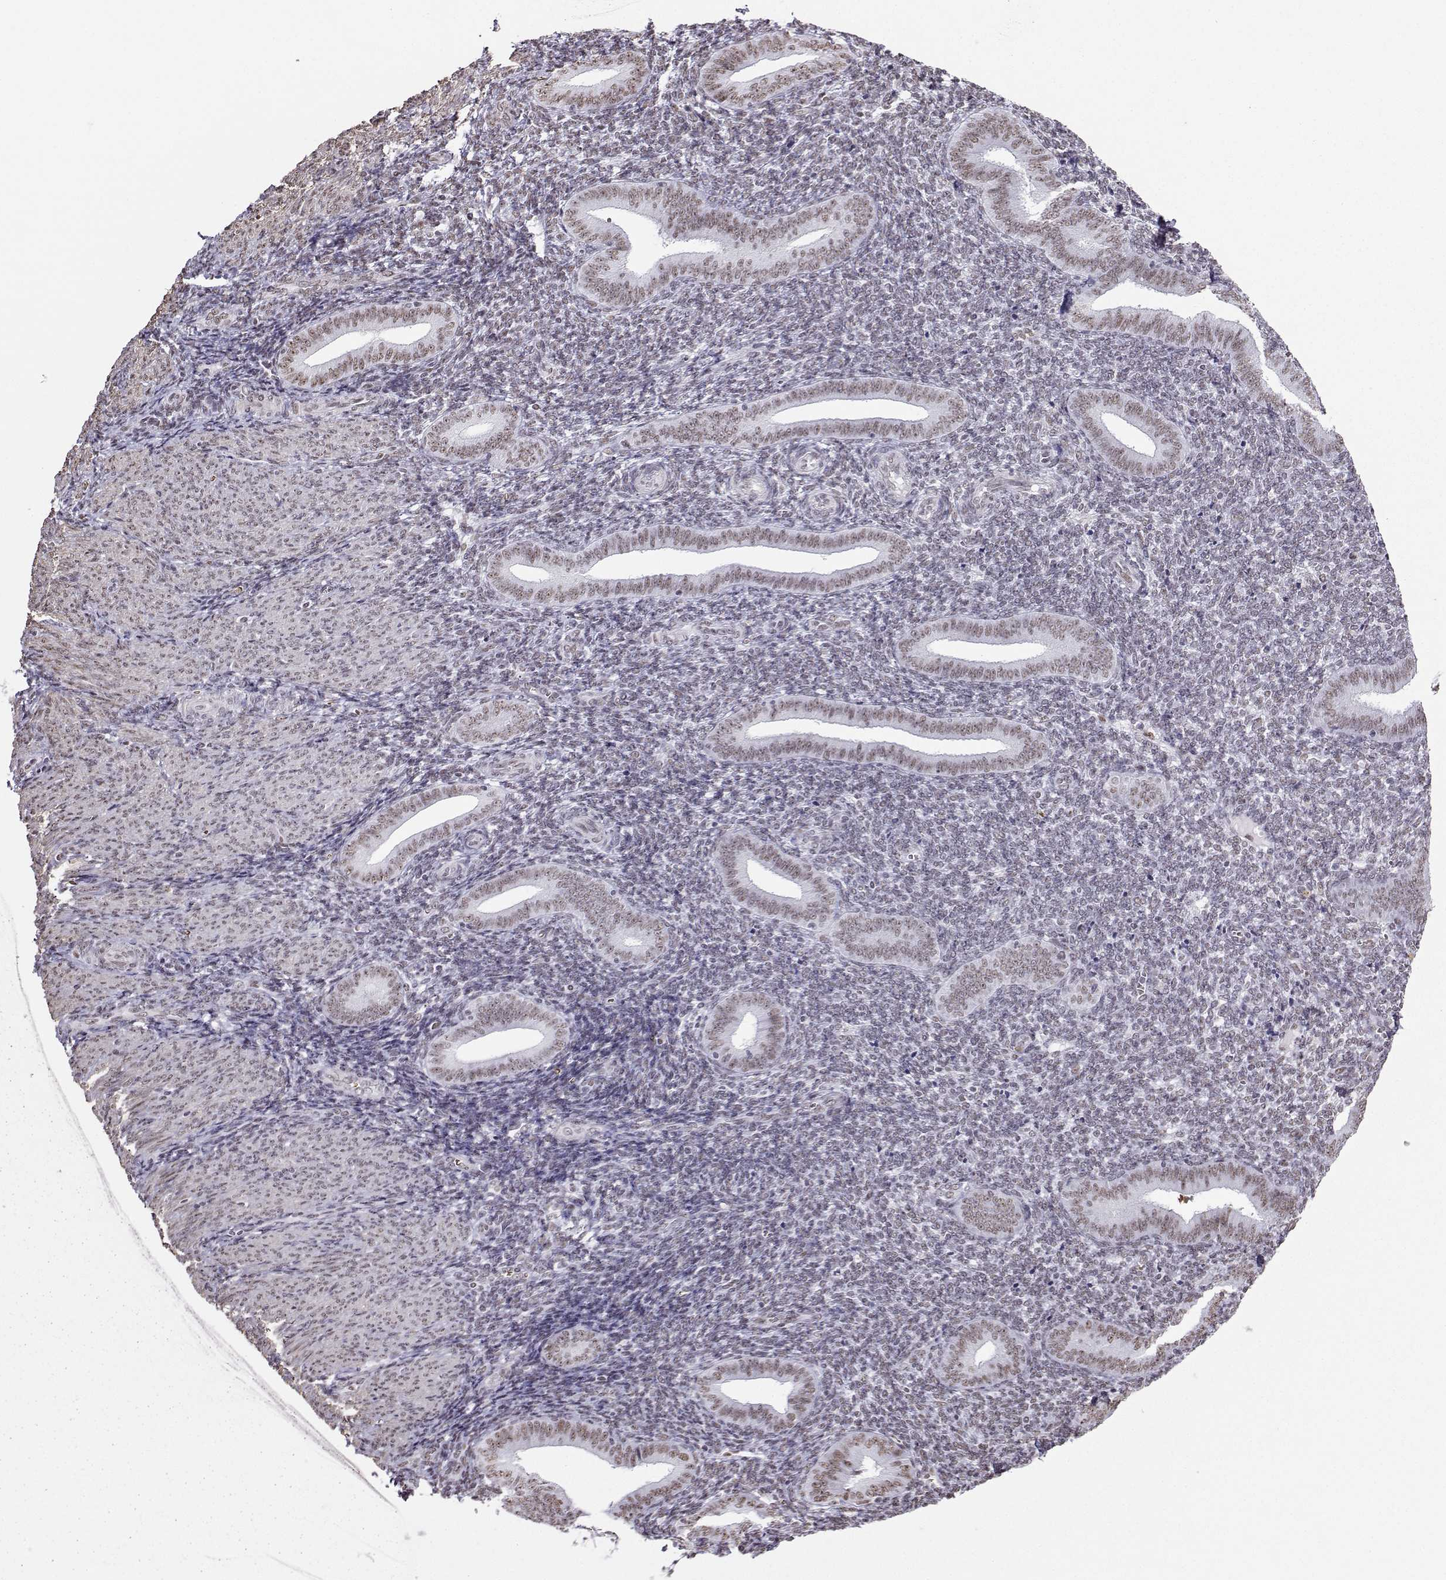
{"staining": {"intensity": "weak", "quantity": ">75%", "location": "nuclear"}, "tissue": "endometrium", "cell_type": "Cells in endometrial stroma", "image_type": "normal", "snomed": [{"axis": "morphology", "description": "Normal tissue, NOS"}, {"axis": "topography", "description": "Endometrium"}], "caption": "Immunohistochemical staining of benign human endometrium demonstrates weak nuclear protein staining in approximately >75% of cells in endometrial stroma. Nuclei are stained in blue.", "gene": "CCNK", "patient": {"sex": "female", "age": 25}}